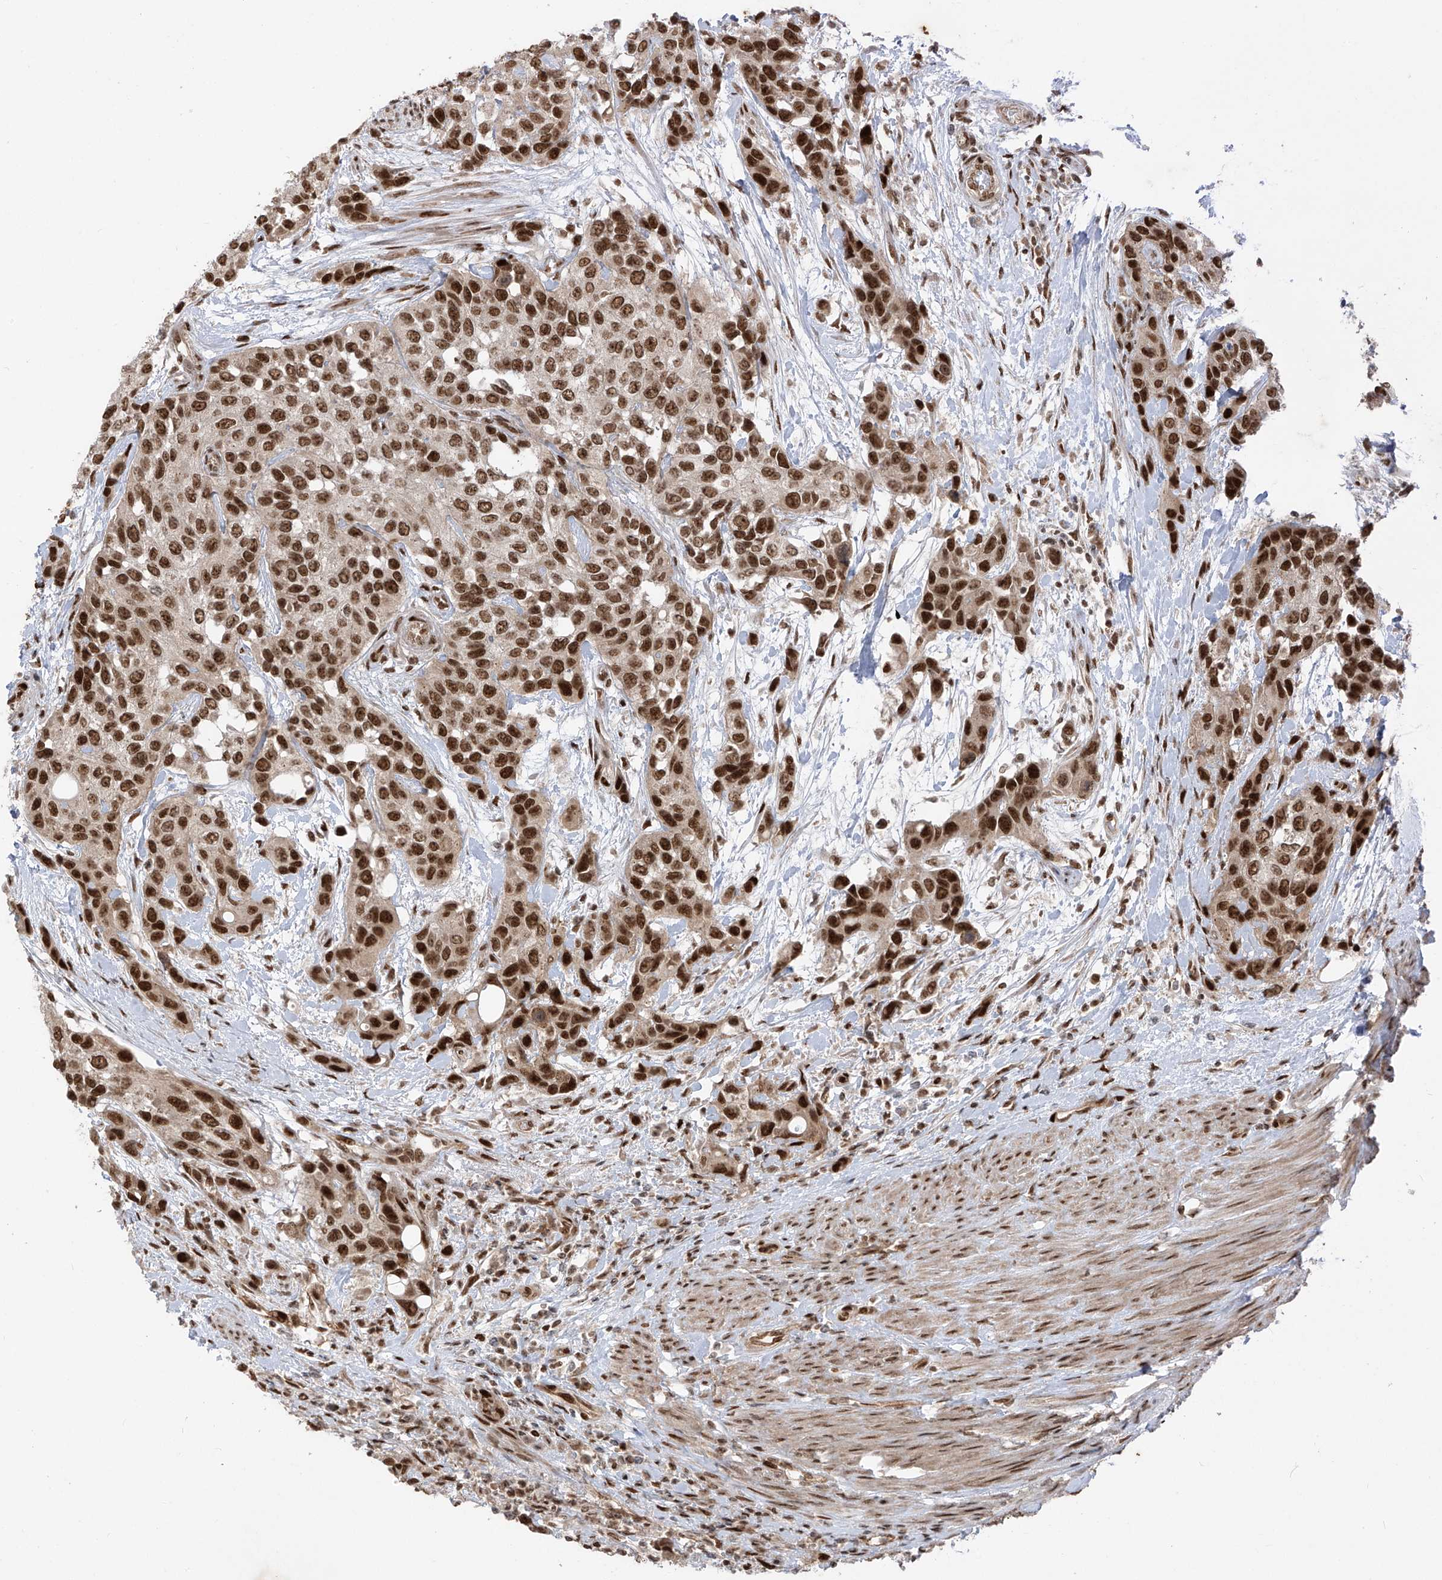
{"staining": {"intensity": "strong", "quantity": ">75%", "location": "nuclear"}, "tissue": "urothelial cancer", "cell_type": "Tumor cells", "image_type": "cancer", "snomed": [{"axis": "morphology", "description": "Normal tissue, NOS"}, {"axis": "morphology", "description": "Urothelial carcinoma, High grade"}, {"axis": "topography", "description": "Vascular tissue"}, {"axis": "topography", "description": "Urinary bladder"}], "caption": "A brown stain highlights strong nuclear staining of a protein in urothelial cancer tumor cells. The staining was performed using DAB to visualize the protein expression in brown, while the nuclei were stained in blue with hematoxylin (Magnification: 20x).", "gene": "ARHGEF3", "patient": {"sex": "female", "age": 56}}